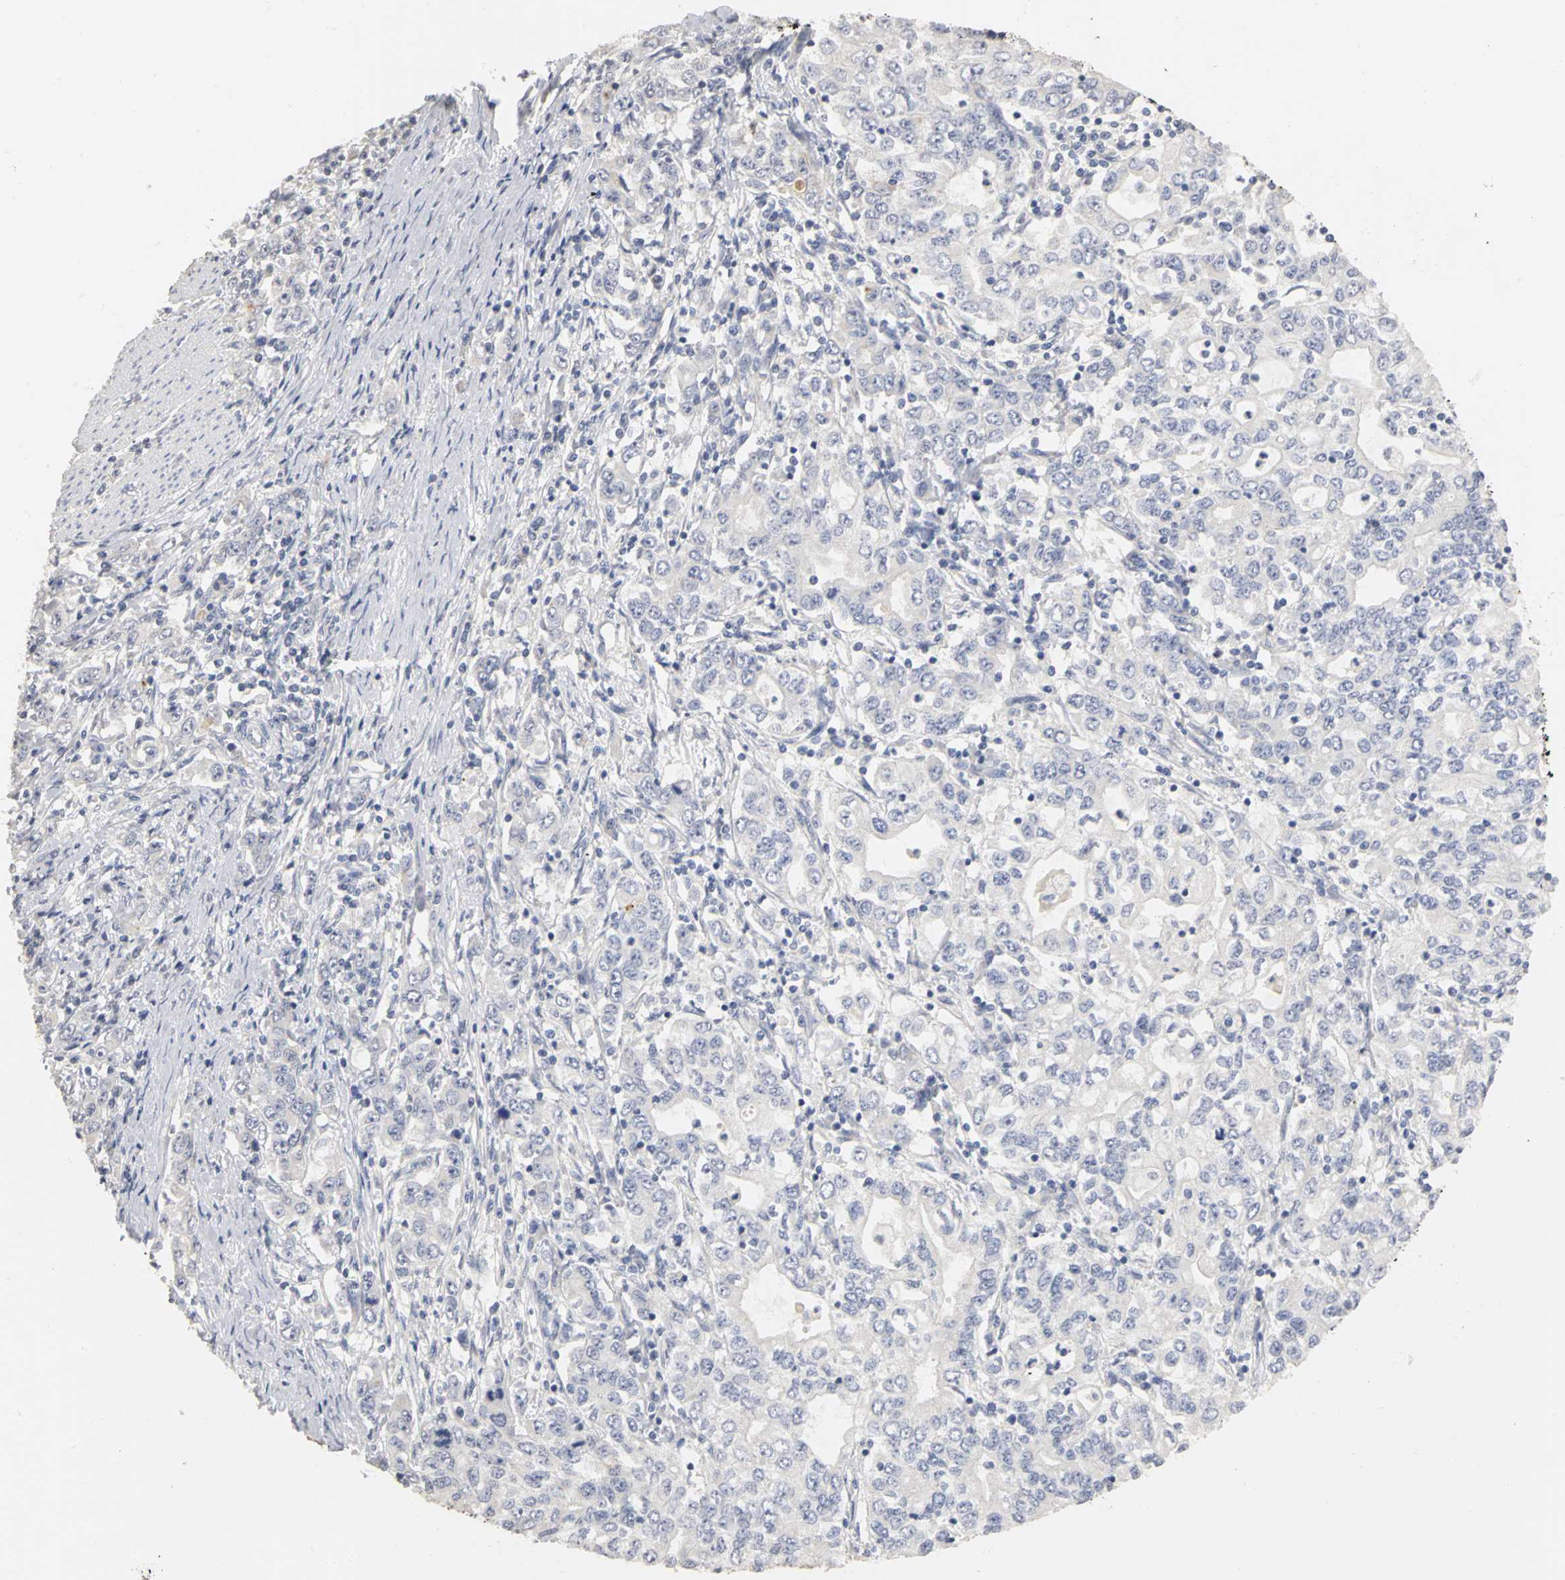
{"staining": {"intensity": "negative", "quantity": "none", "location": "none"}, "tissue": "stomach cancer", "cell_type": "Tumor cells", "image_type": "cancer", "snomed": [{"axis": "morphology", "description": "Adenocarcinoma, NOS"}, {"axis": "topography", "description": "Stomach, lower"}], "caption": "There is no significant staining in tumor cells of stomach cancer. The staining is performed using DAB (3,3'-diaminobenzidine) brown chromogen with nuclei counter-stained in using hematoxylin.", "gene": "PGR", "patient": {"sex": "female", "age": 72}}